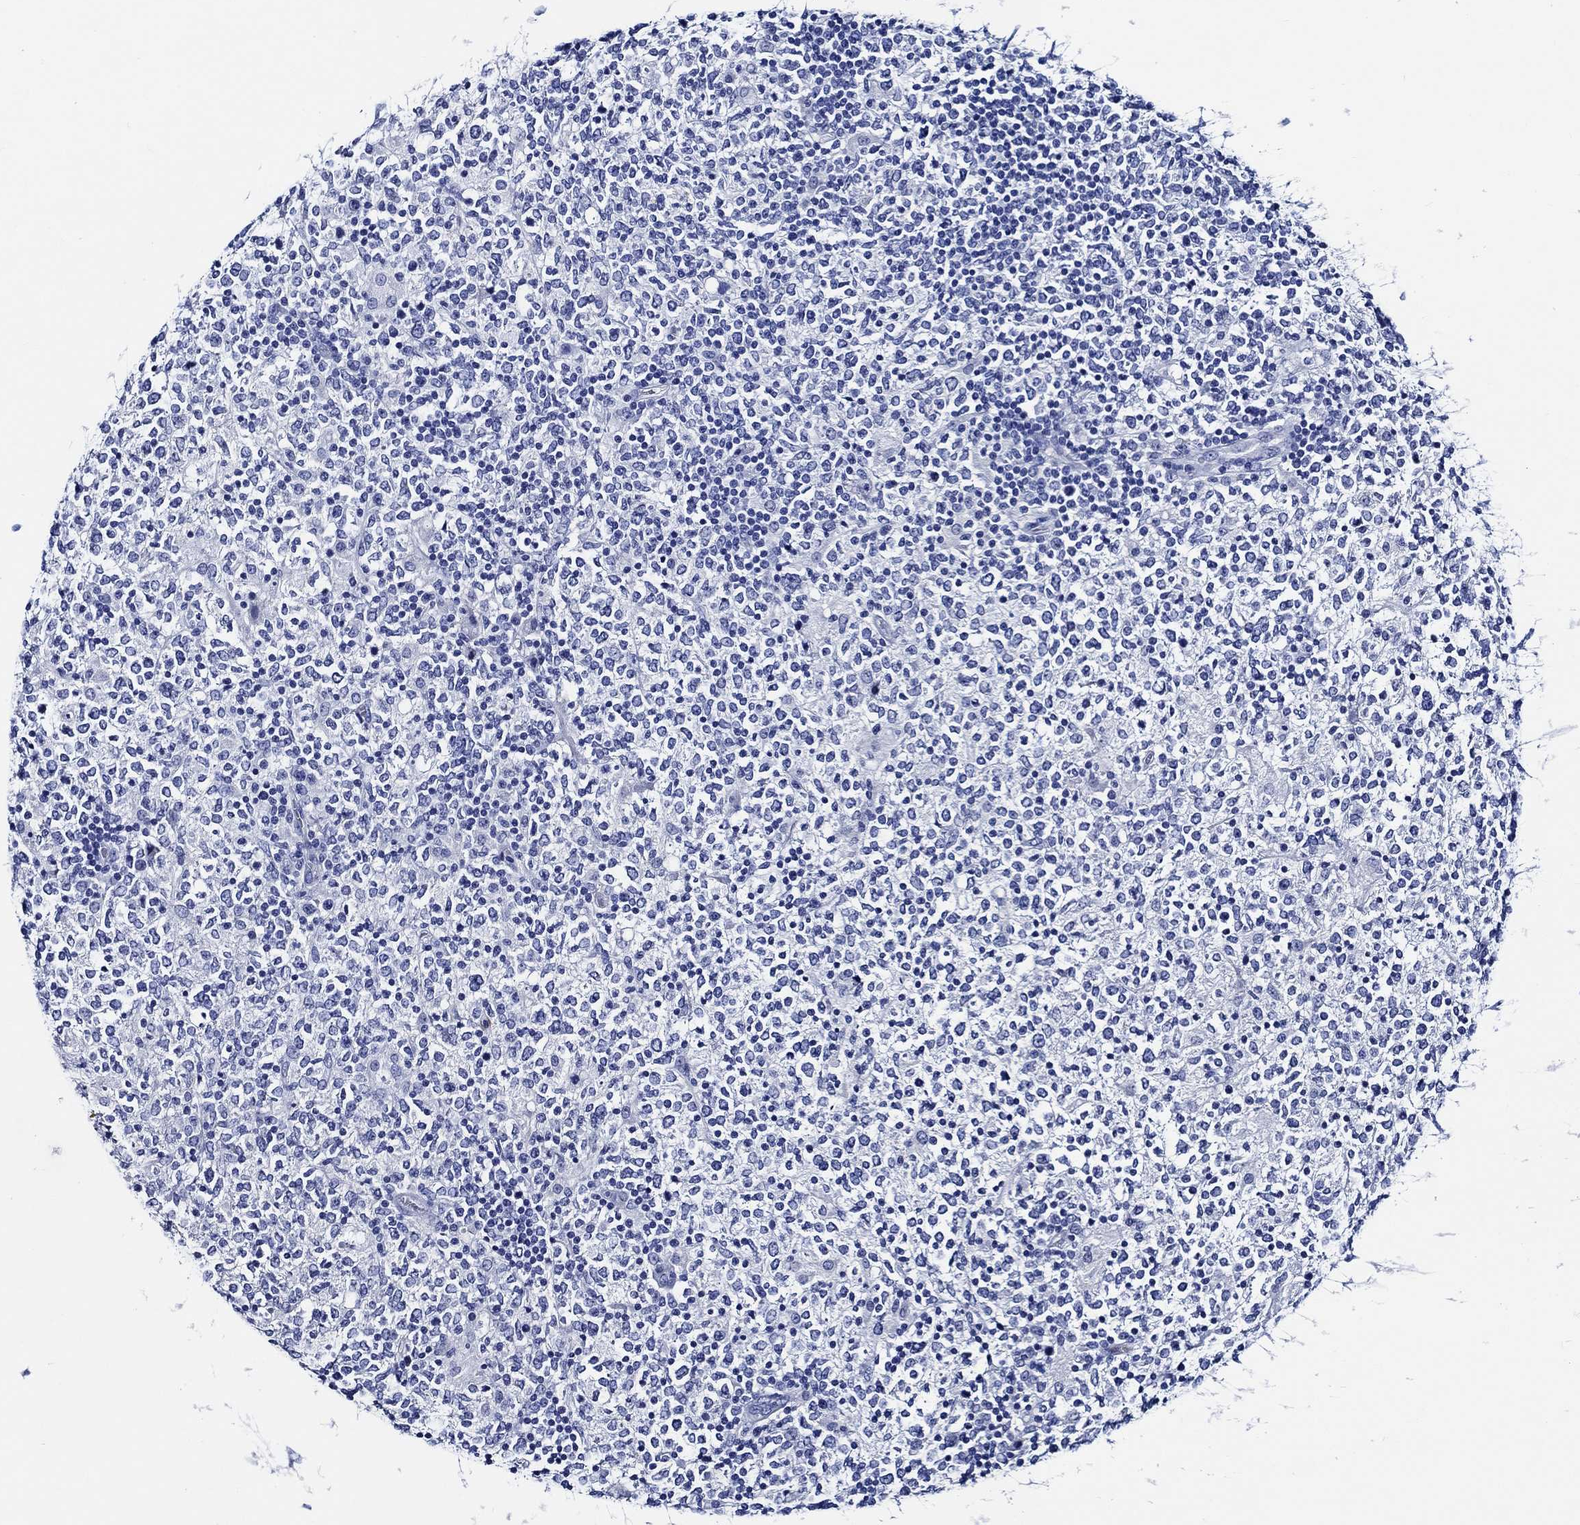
{"staining": {"intensity": "negative", "quantity": "none", "location": "none"}, "tissue": "lymphoma", "cell_type": "Tumor cells", "image_type": "cancer", "snomed": [{"axis": "morphology", "description": "Malignant lymphoma, non-Hodgkin's type, High grade"}, {"axis": "topography", "description": "Lymph node"}], "caption": "An immunohistochemistry (IHC) photomicrograph of lymphoma is shown. There is no staining in tumor cells of lymphoma. (DAB immunohistochemistry (IHC) with hematoxylin counter stain).", "gene": "WDR62", "patient": {"sex": "female", "age": 84}}